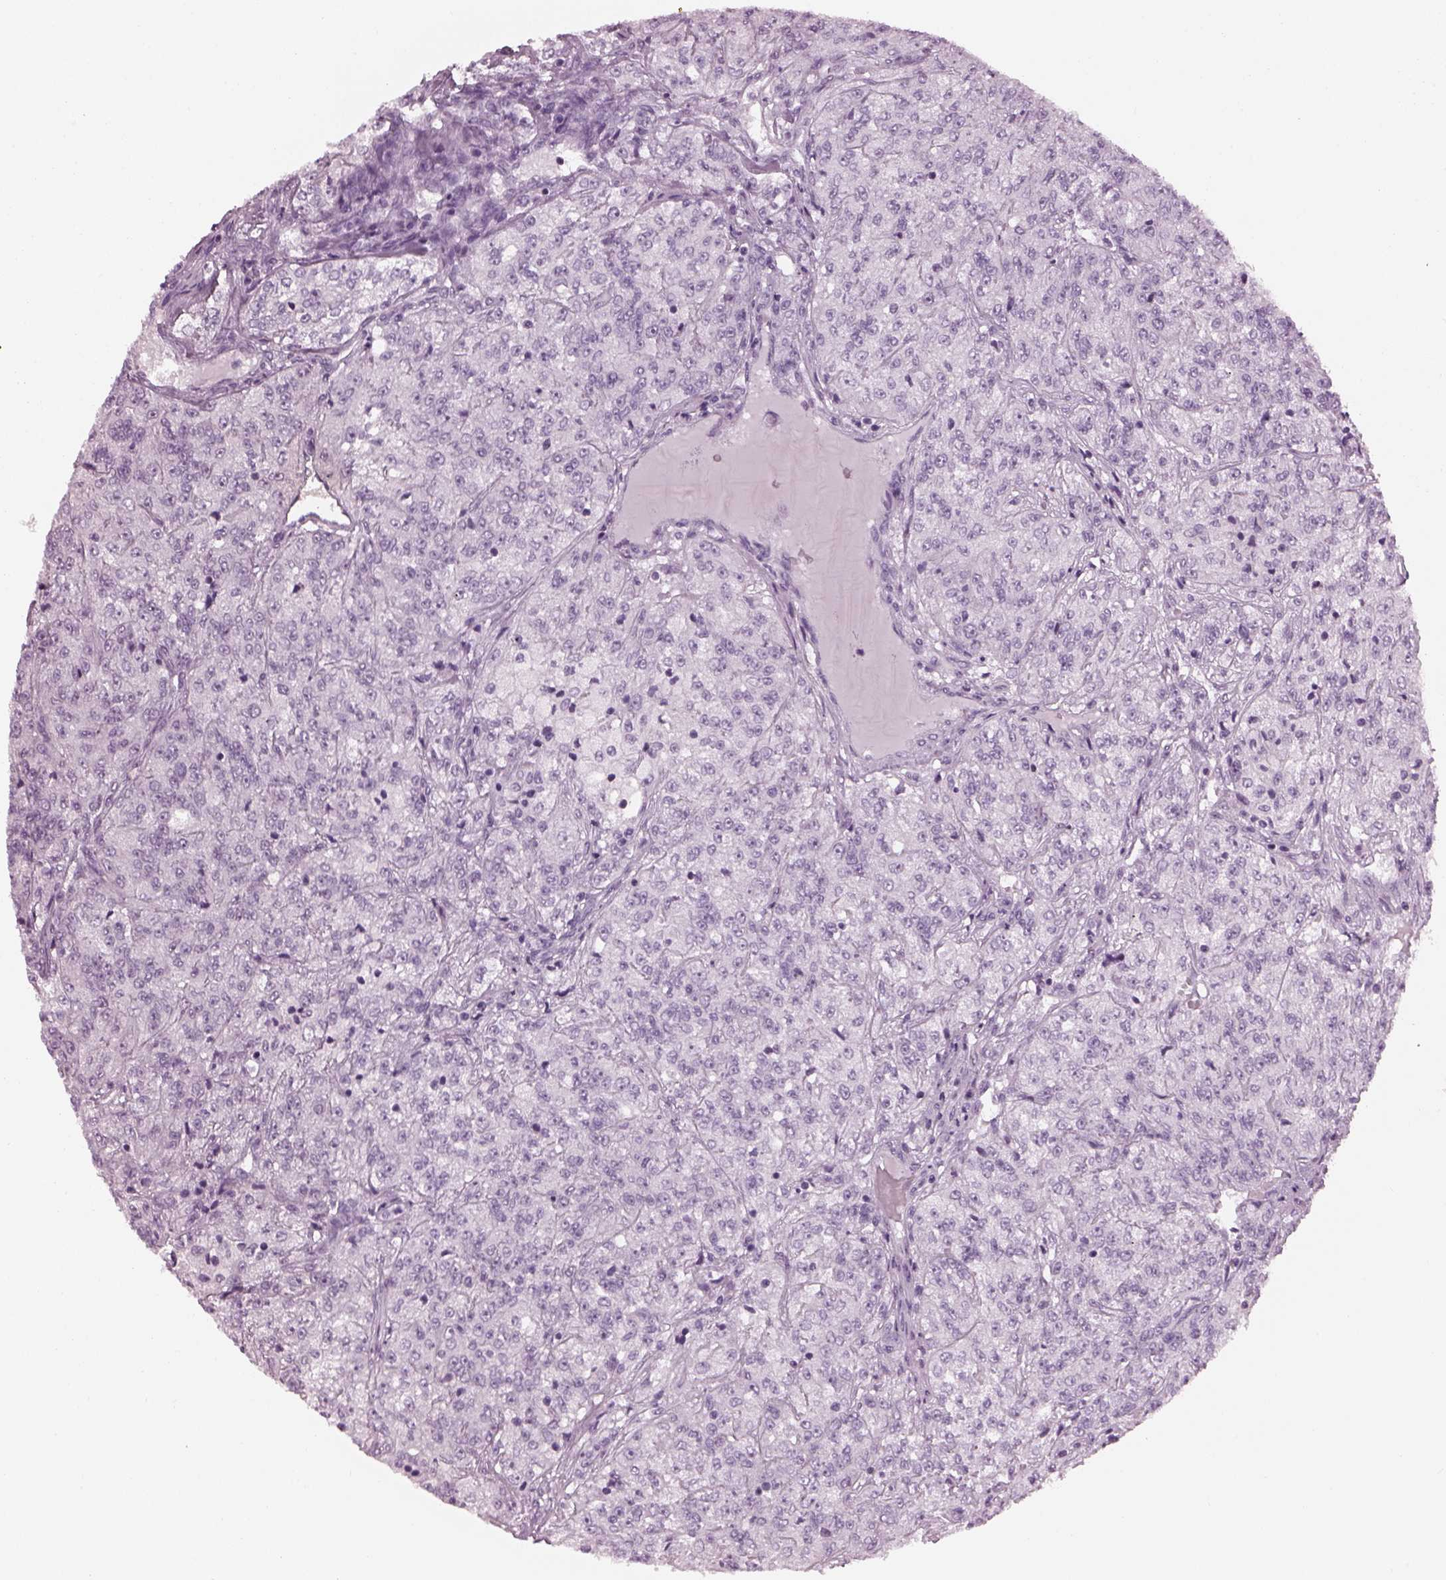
{"staining": {"intensity": "negative", "quantity": "none", "location": "none"}, "tissue": "renal cancer", "cell_type": "Tumor cells", "image_type": "cancer", "snomed": [{"axis": "morphology", "description": "Adenocarcinoma, NOS"}, {"axis": "topography", "description": "Kidney"}], "caption": "Human renal cancer (adenocarcinoma) stained for a protein using immunohistochemistry shows no positivity in tumor cells.", "gene": "ADGRG2", "patient": {"sex": "female", "age": 63}}